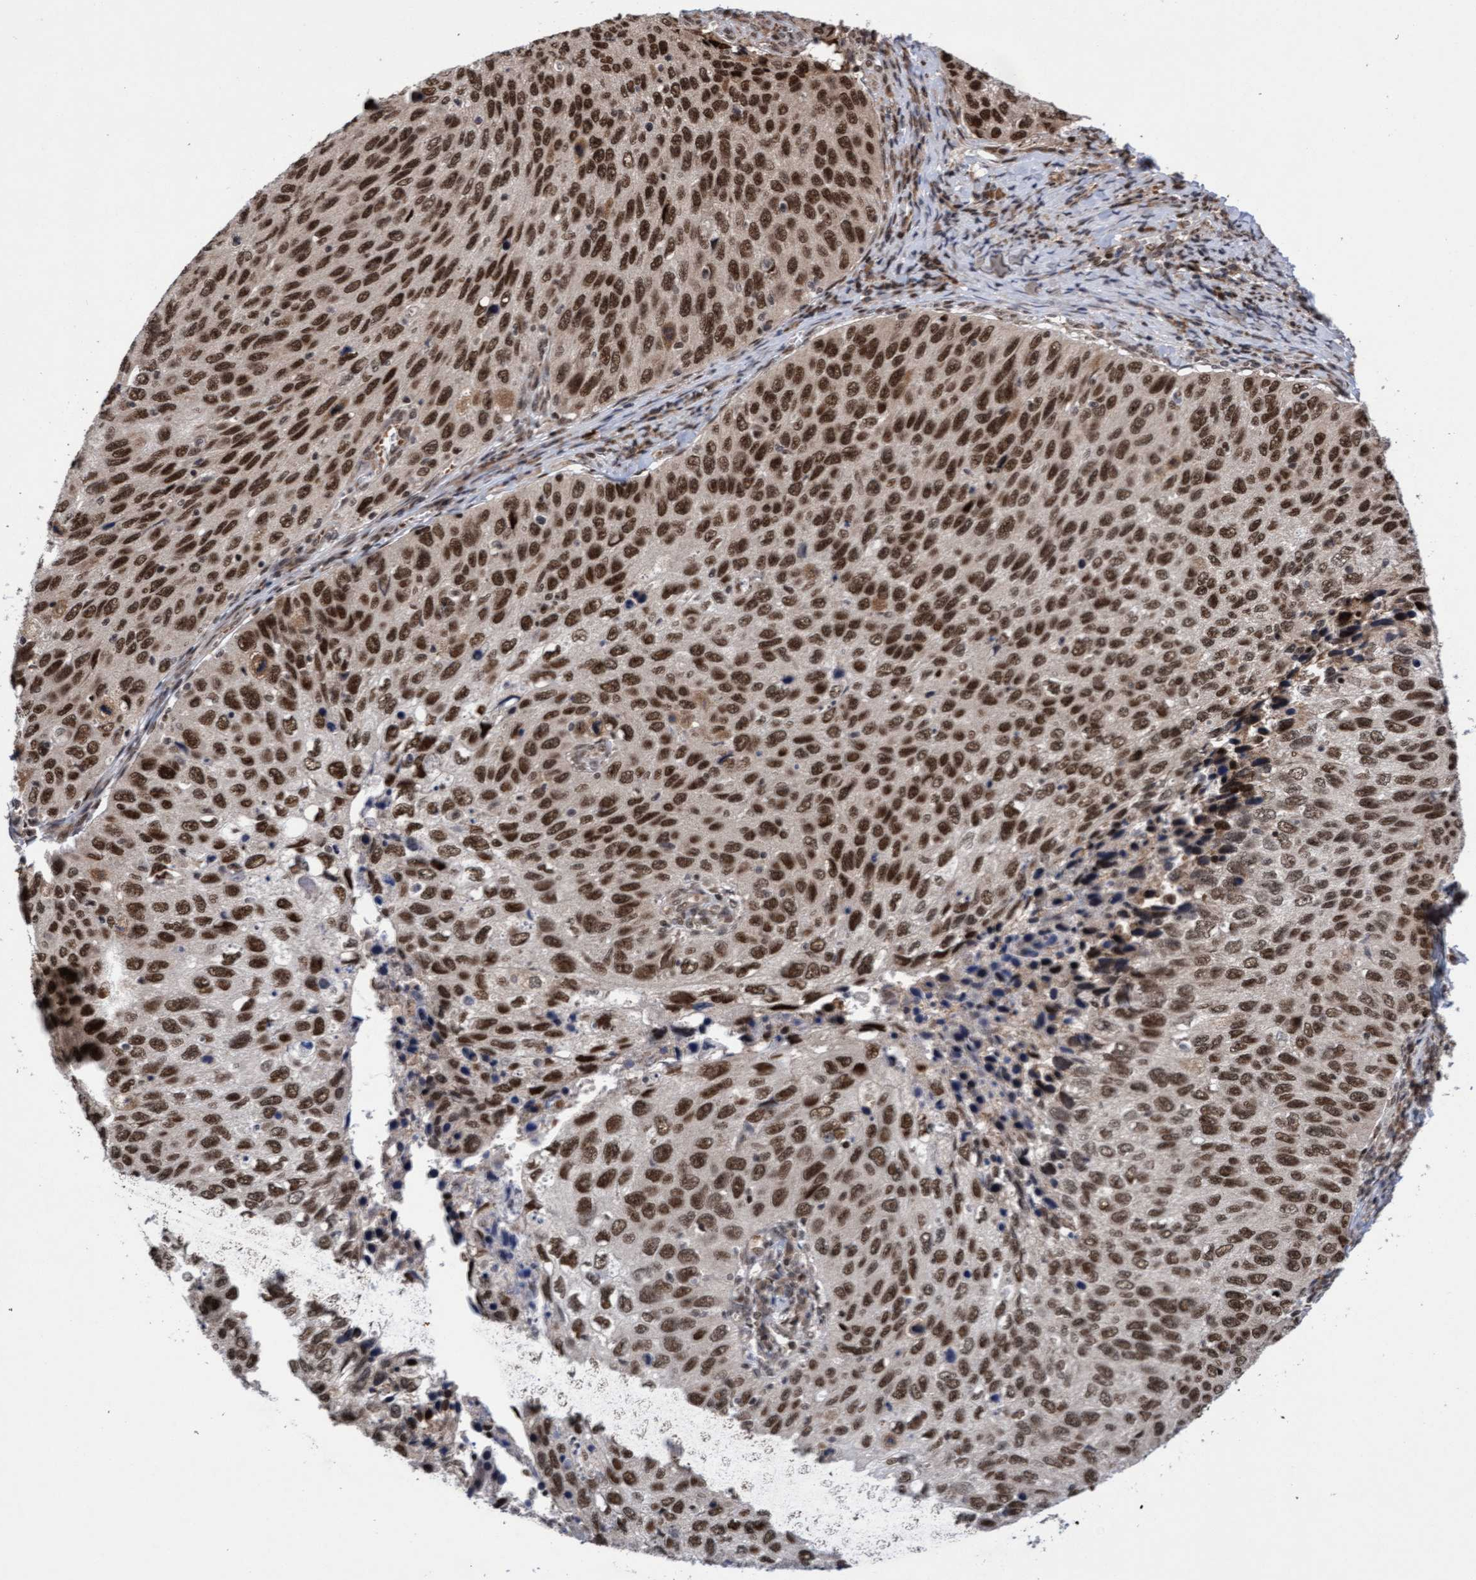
{"staining": {"intensity": "strong", "quantity": ">75%", "location": "nuclear"}, "tissue": "cervical cancer", "cell_type": "Tumor cells", "image_type": "cancer", "snomed": [{"axis": "morphology", "description": "Squamous cell carcinoma, NOS"}, {"axis": "topography", "description": "Cervix"}], "caption": "An image of cervical squamous cell carcinoma stained for a protein reveals strong nuclear brown staining in tumor cells.", "gene": "TANC2", "patient": {"sex": "female", "age": 53}}